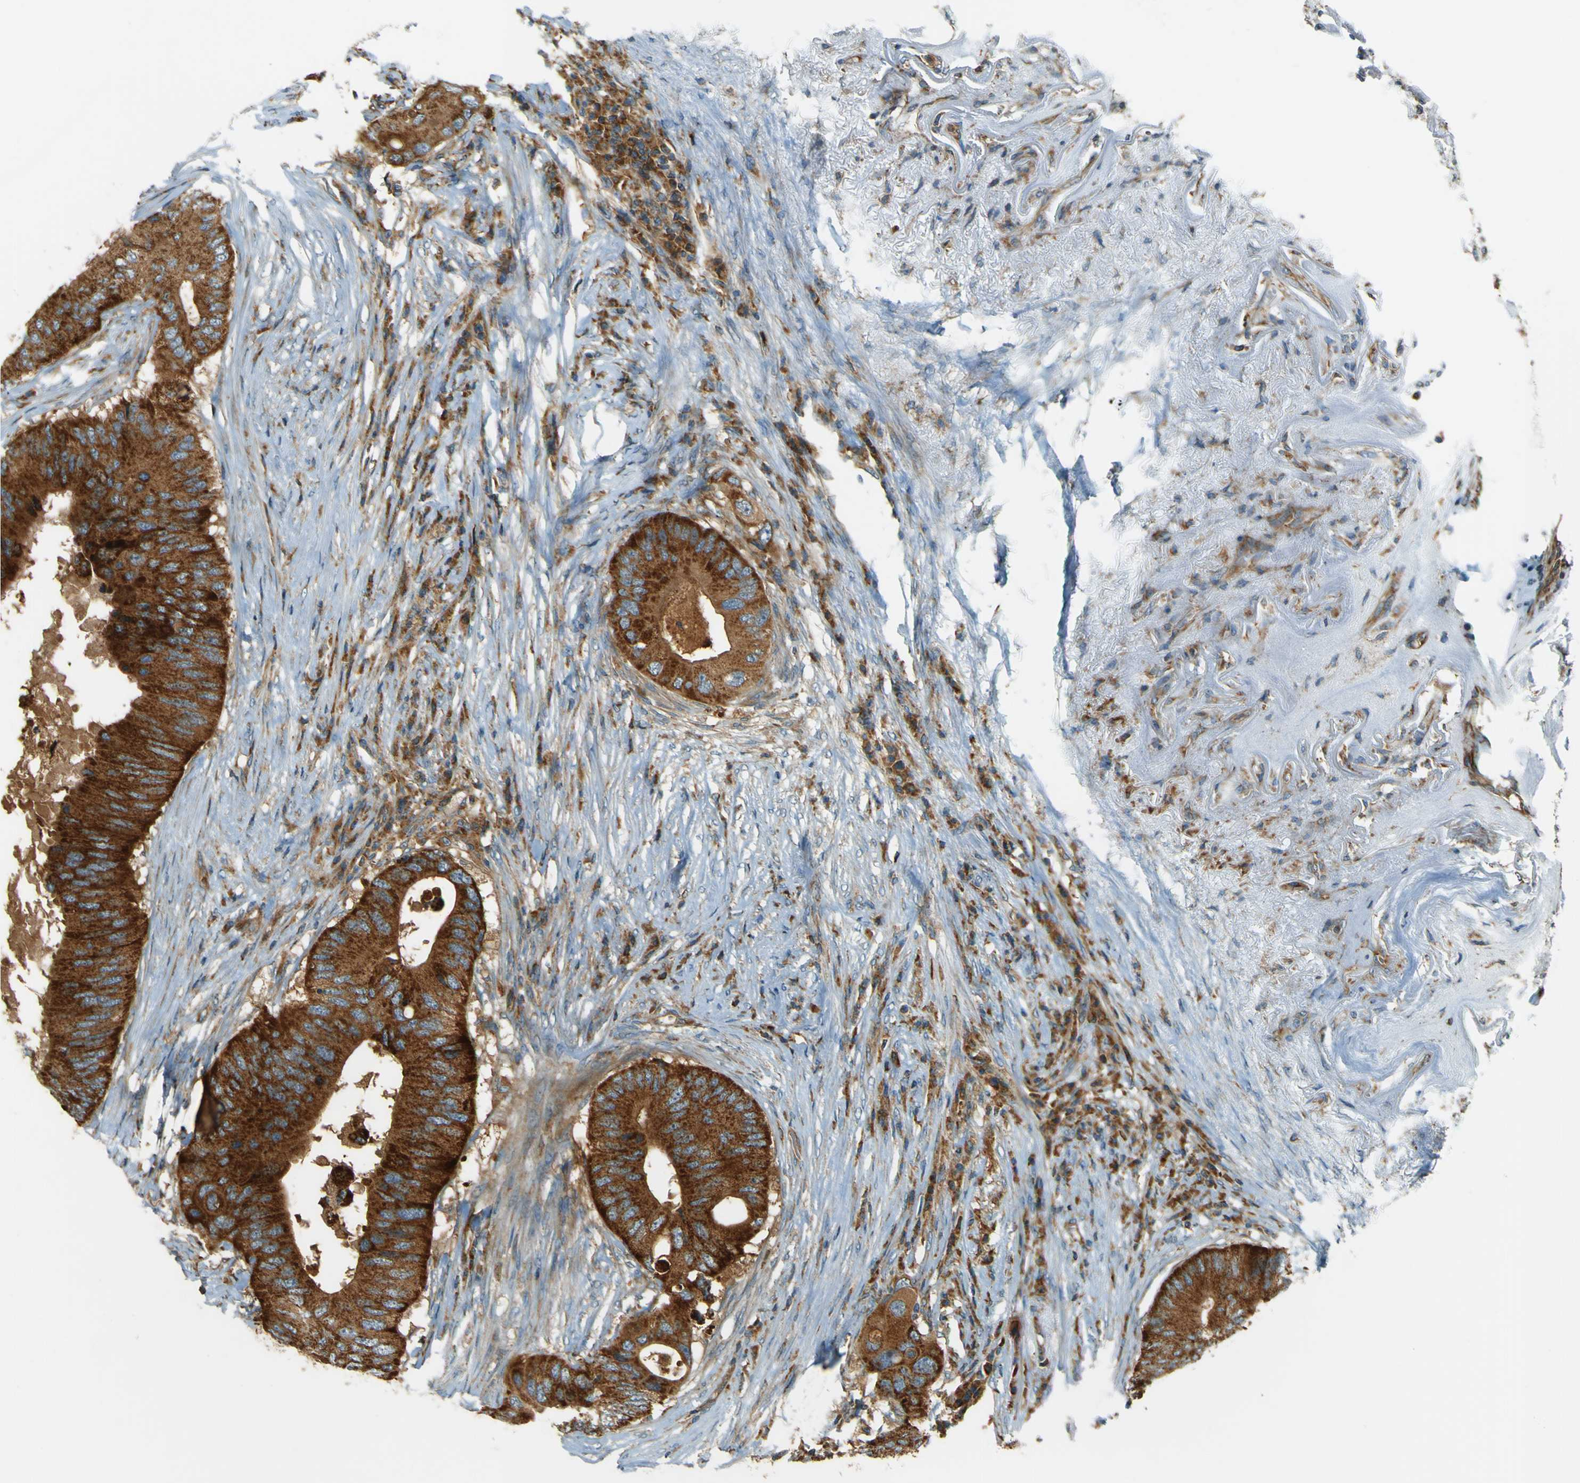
{"staining": {"intensity": "strong", "quantity": ">75%", "location": "cytoplasmic/membranous"}, "tissue": "colorectal cancer", "cell_type": "Tumor cells", "image_type": "cancer", "snomed": [{"axis": "morphology", "description": "Adenocarcinoma, NOS"}, {"axis": "topography", "description": "Colon"}], "caption": "Immunohistochemical staining of colorectal adenocarcinoma demonstrates high levels of strong cytoplasmic/membranous protein staining in approximately >75% of tumor cells.", "gene": "DNAJC5", "patient": {"sex": "male", "age": 71}}